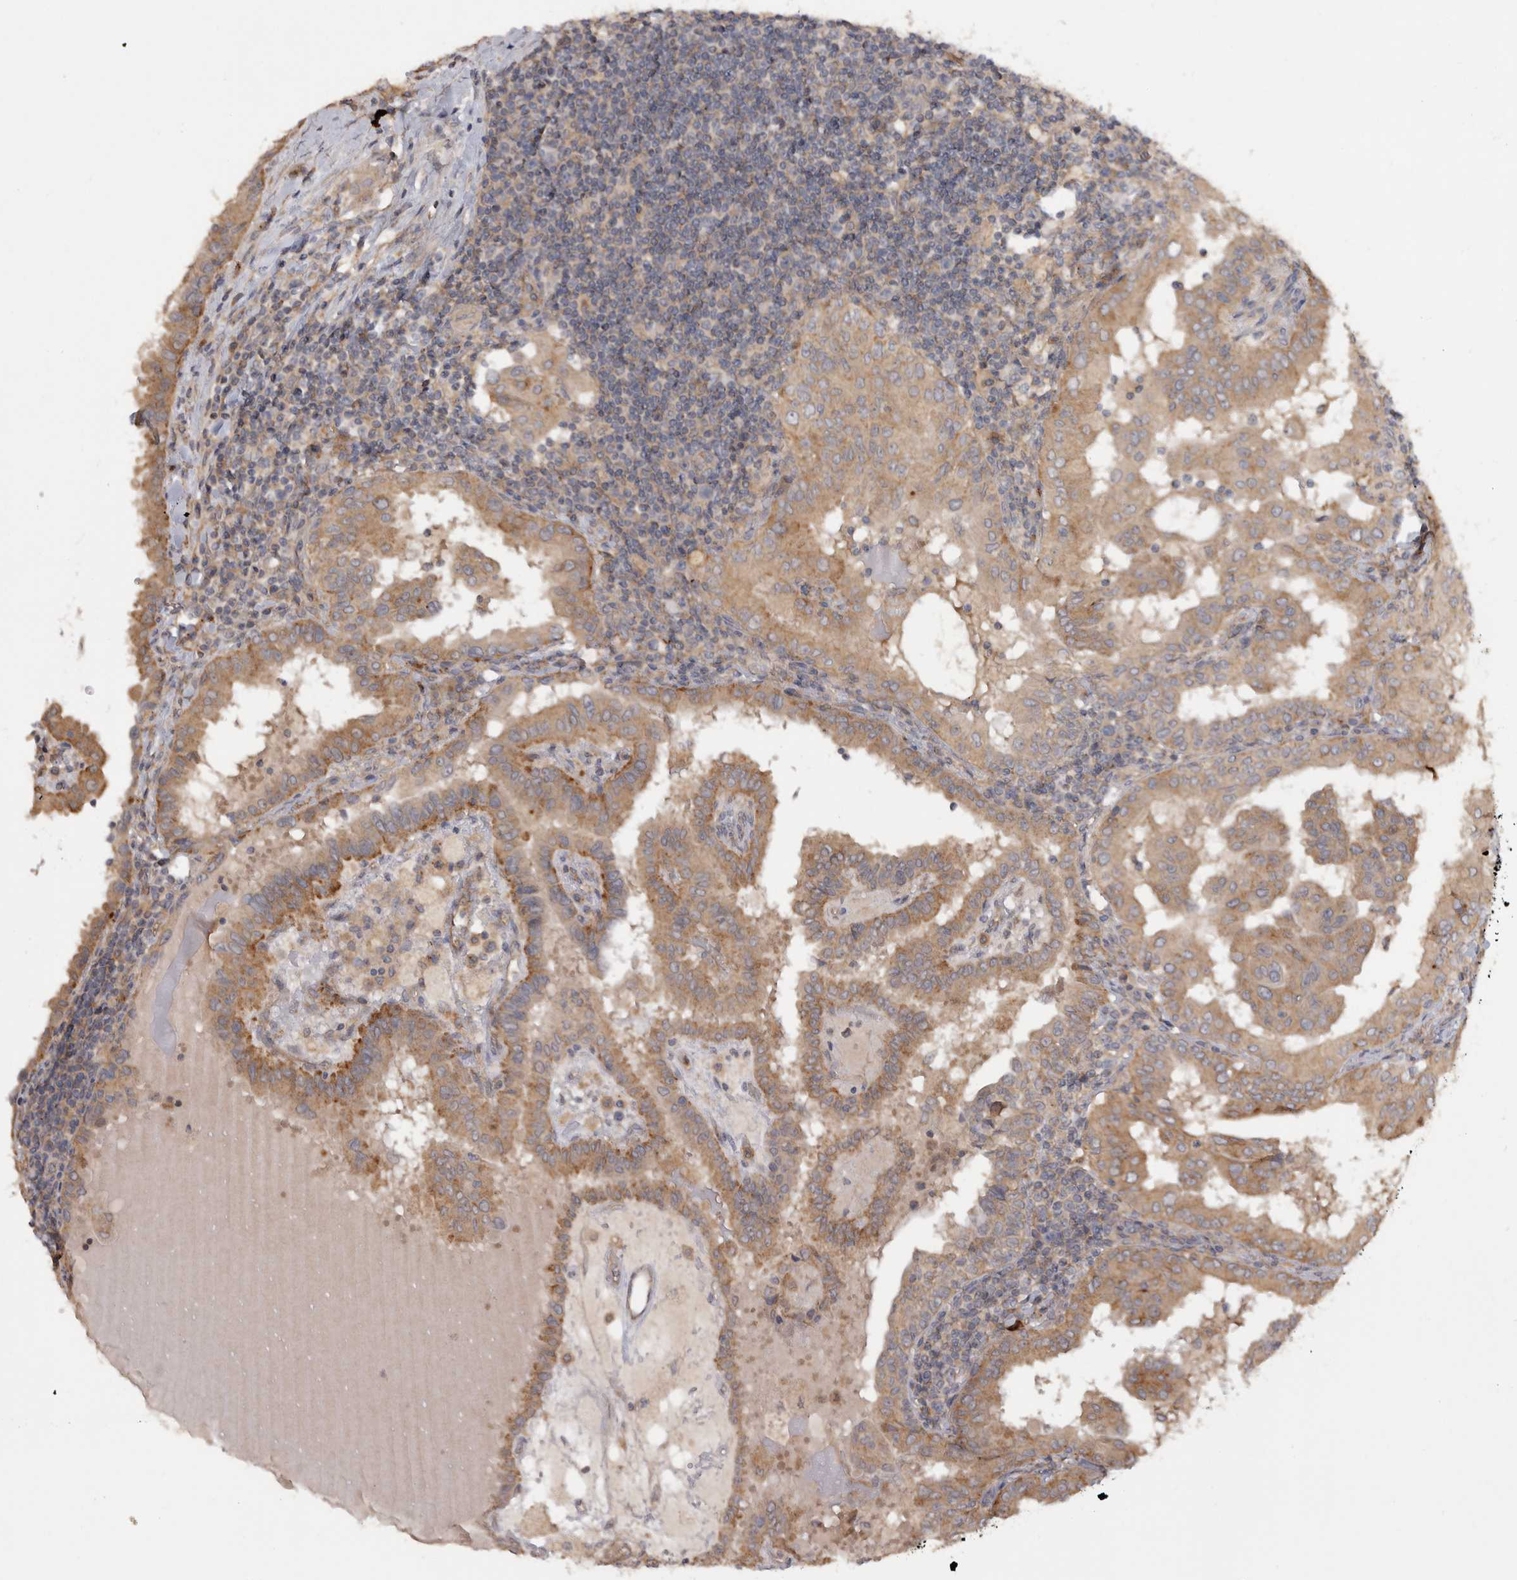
{"staining": {"intensity": "moderate", "quantity": ">75%", "location": "cytoplasmic/membranous"}, "tissue": "thyroid cancer", "cell_type": "Tumor cells", "image_type": "cancer", "snomed": [{"axis": "morphology", "description": "Papillary adenocarcinoma, NOS"}, {"axis": "topography", "description": "Thyroid gland"}], "caption": "Immunohistochemistry of thyroid papillary adenocarcinoma reveals medium levels of moderate cytoplasmic/membranous staining in approximately >75% of tumor cells. (DAB IHC, brown staining for protein, blue staining for nuclei).", "gene": "ZNF232", "patient": {"sex": "male", "age": 33}}